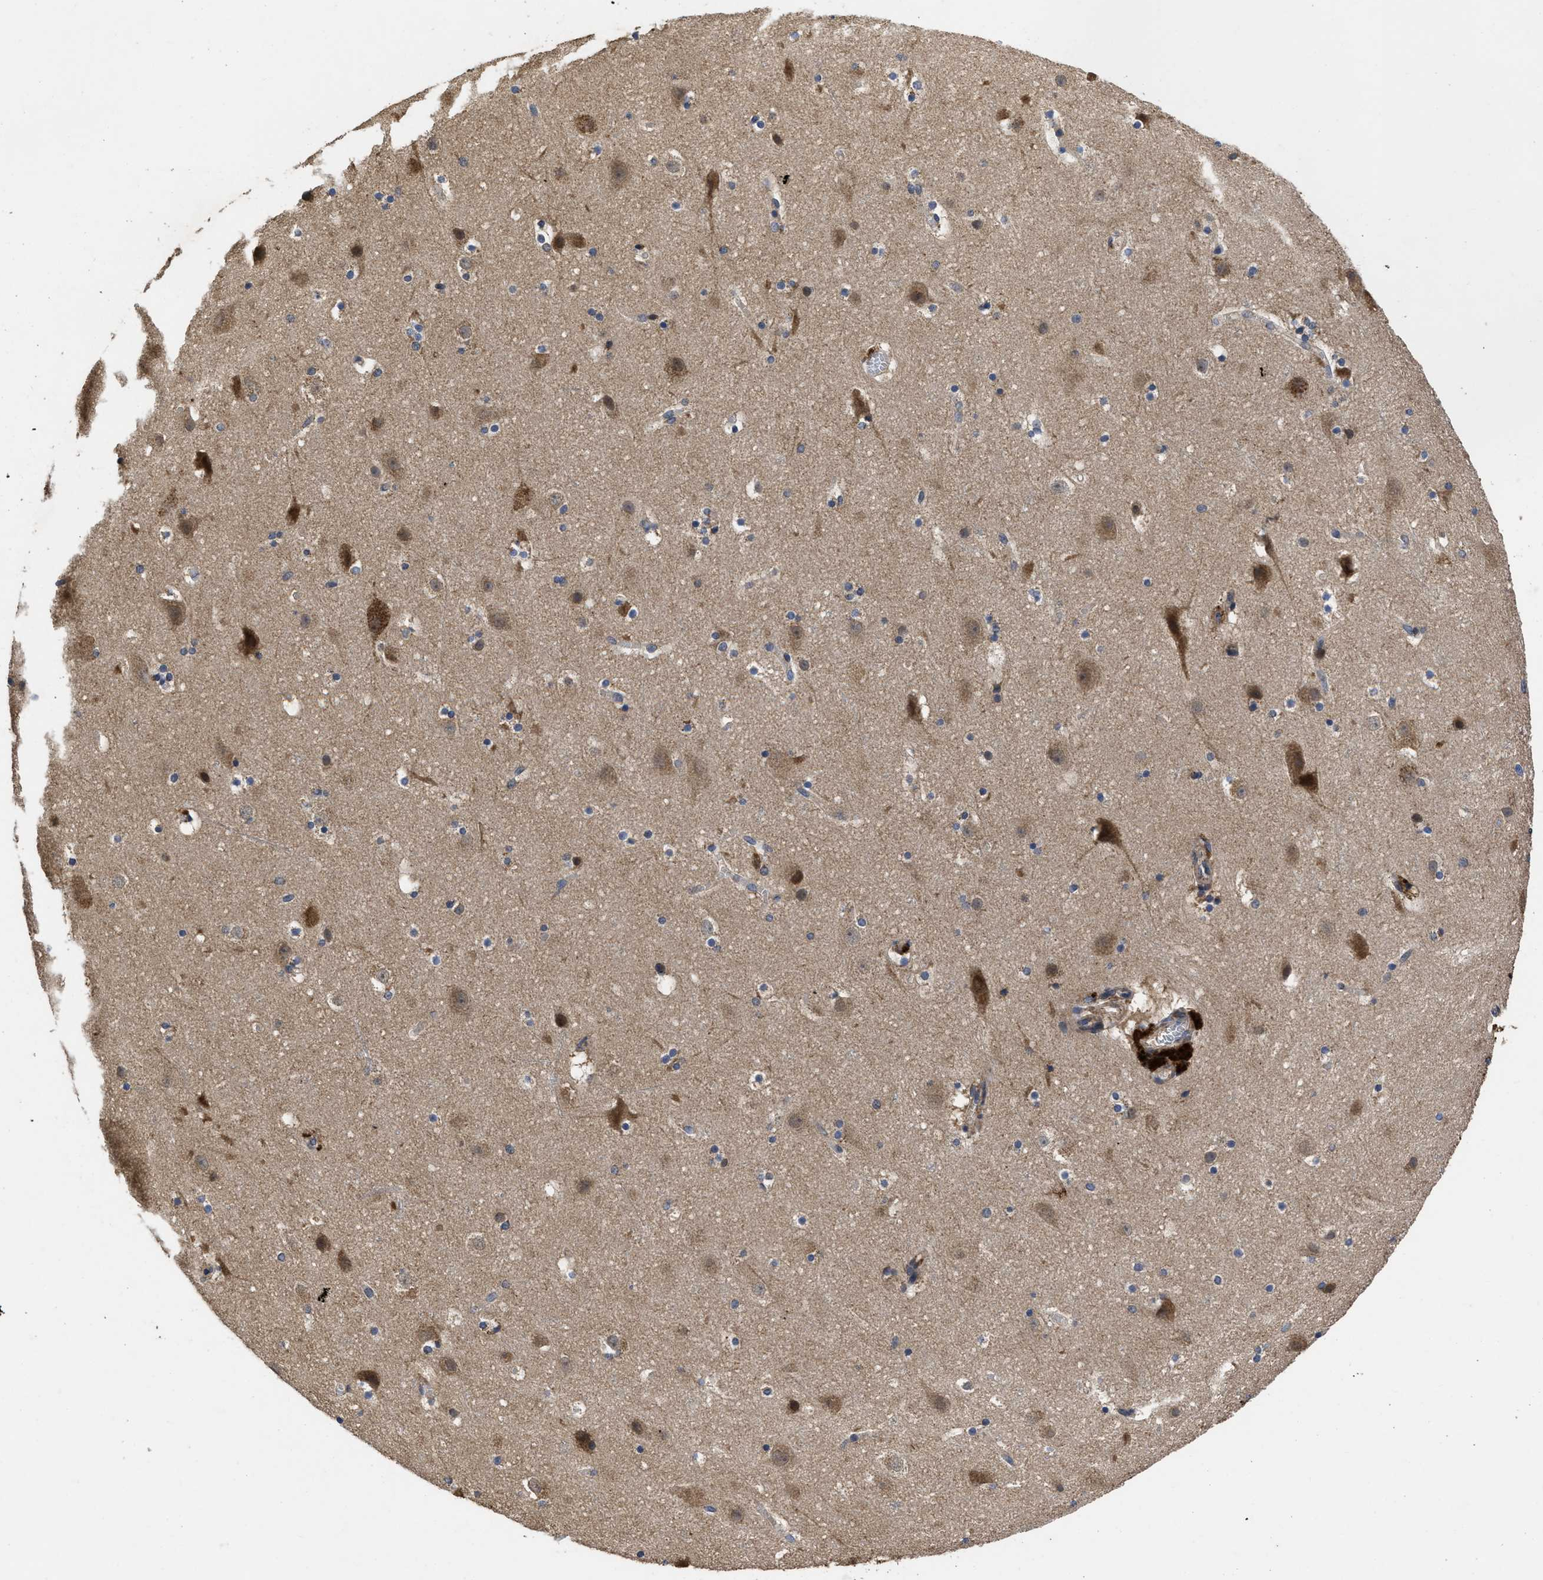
{"staining": {"intensity": "weak", "quantity": "25%-75%", "location": "cytoplasmic/membranous"}, "tissue": "cerebral cortex", "cell_type": "Endothelial cells", "image_type": "normal", "snomed": [{"axis": "morphology", "description": "Normal tissue, NOS"}, {"axis": "topography", "description": "Cerebral cortex"}], "caption": "DAB immunohistochemical staining of benign human cerebral cortex demonstrates weak cytoplasmic/membranous protein staining in approximately 25%-75% of endothelial cells.", "gene": "LRRC3", "patient": {"sex": "male", "age": 45}}